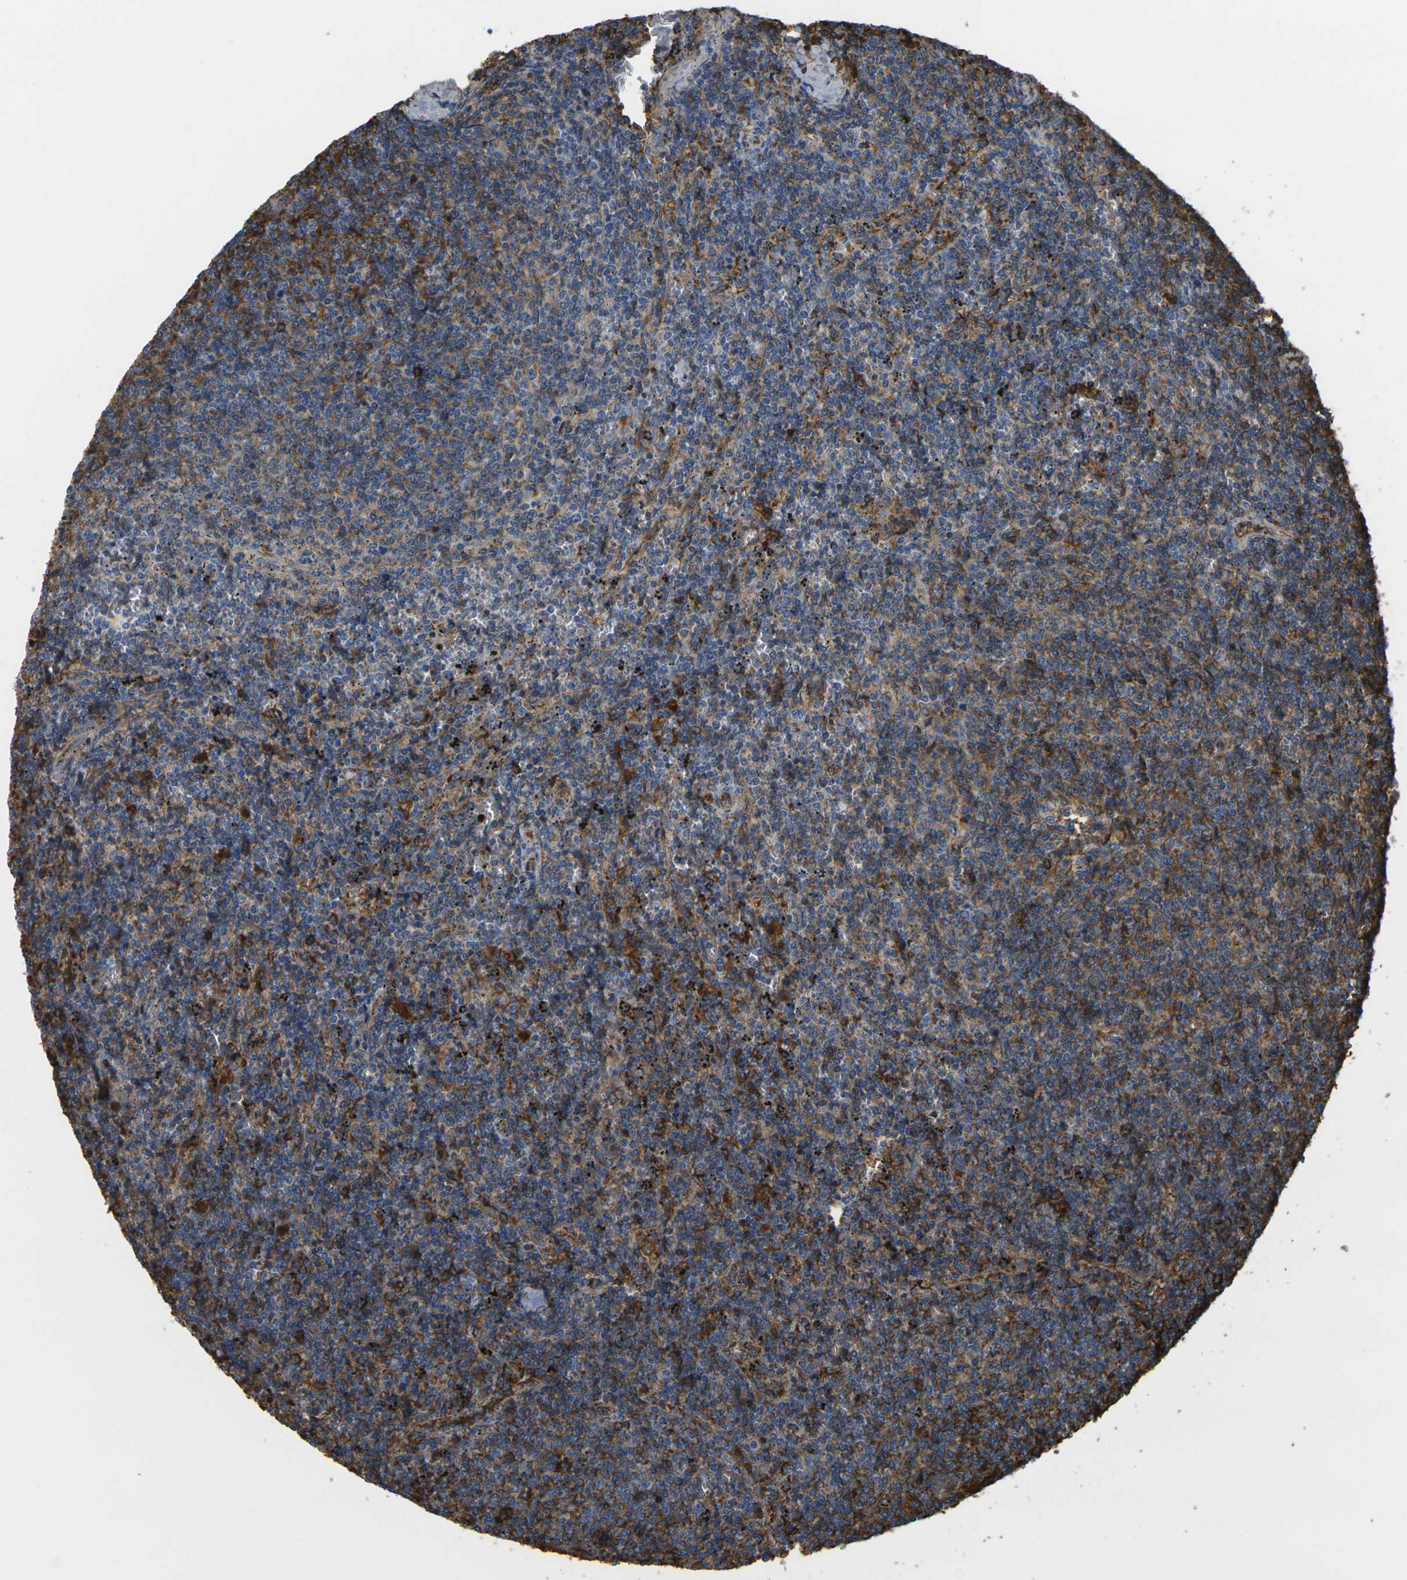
{"staining": {"intensity": "moderate", "quantity": "25%-75%", "location": "cytoplasmic/membranous"}, "tissue": "lymphoma", "cell_type": "Tumor cells", "image_type": "cancer", "snomed": [{"axis": "morphology", "description": "Malignant lymphoma, non-Hodgkin's type, Low grade"}, {"axis": "topography", "description": "Spleen"}], "caption": "A brown stain labels moderate cytoplasmic/membranous staining of a protein in human malignant lymphoma, non-Hodgkin's type (low-grade) tumor cells.", "gene": "PLCD1", "patient": {"sex": "female", "age": 50}}